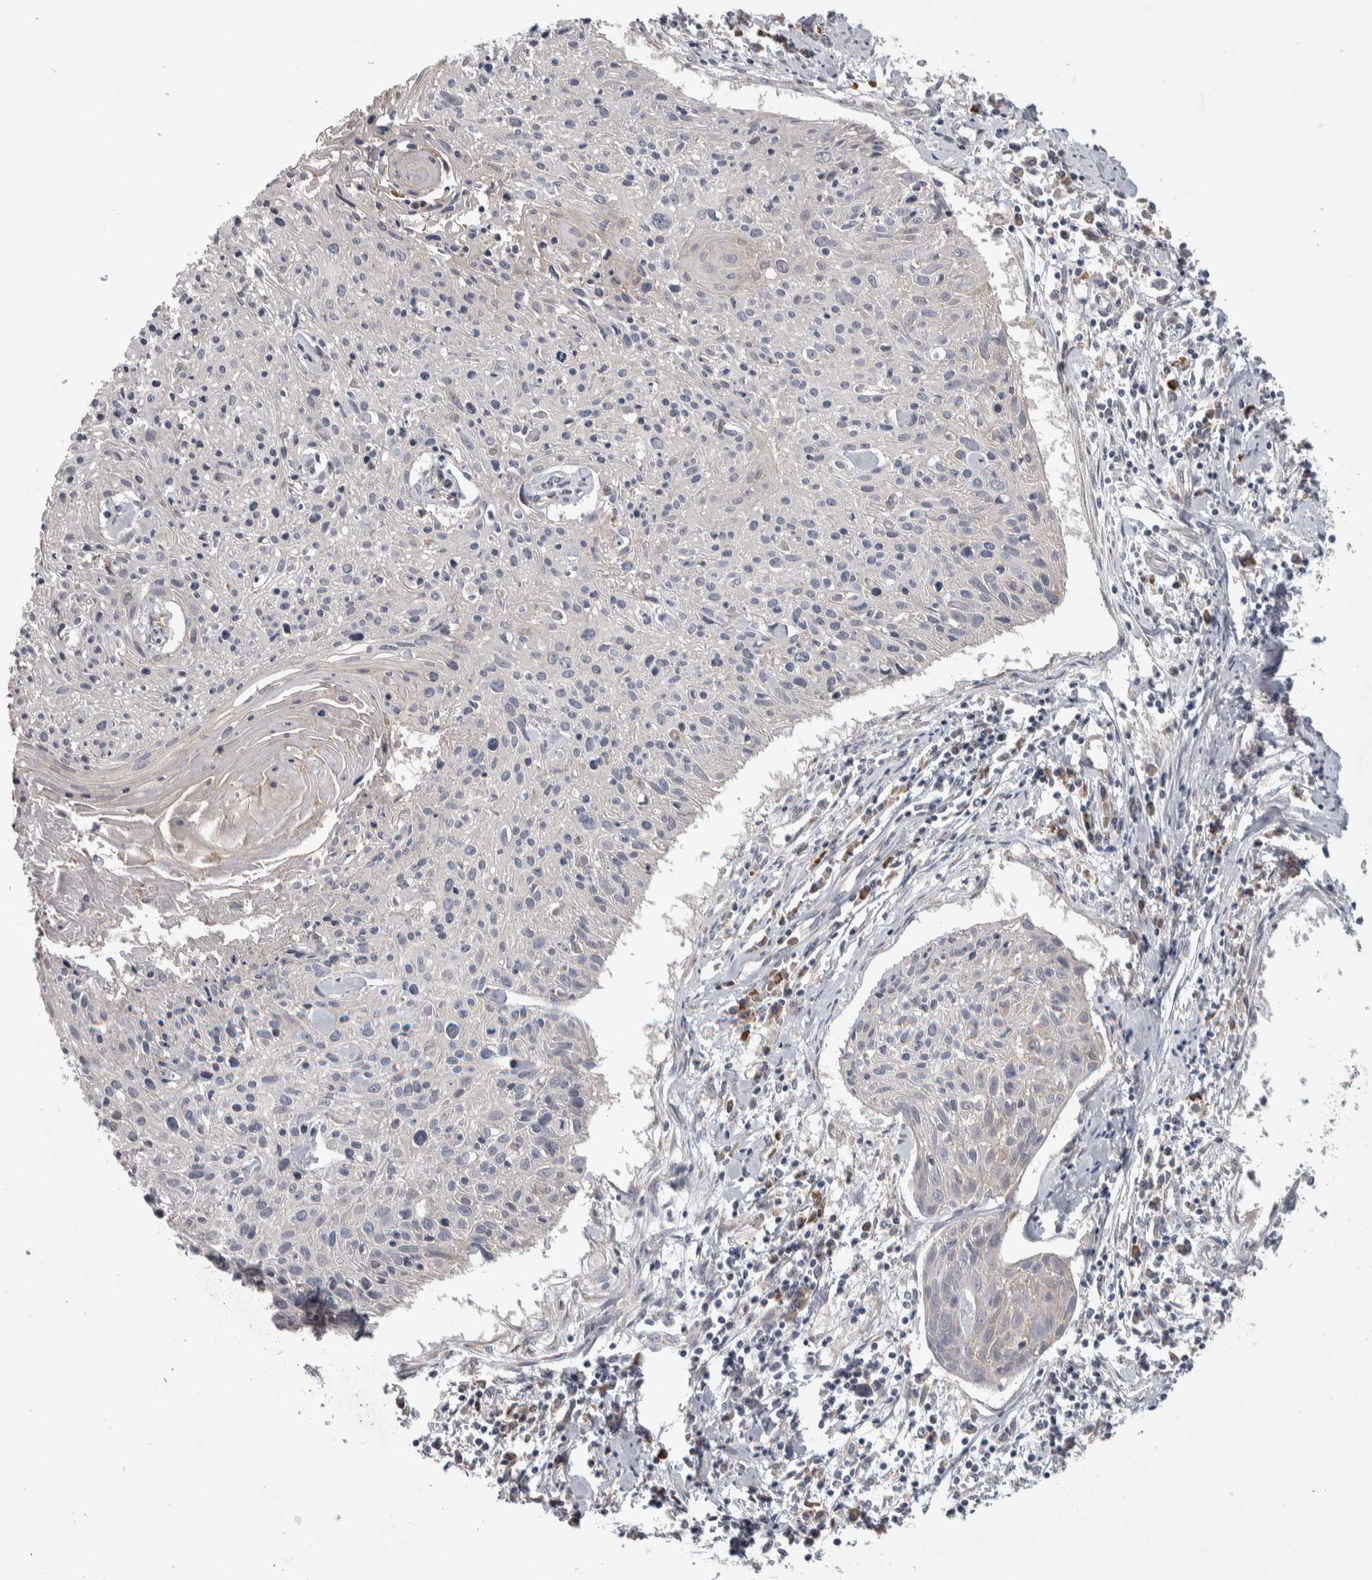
{"staining": {"intensity": "negative", "quantity": "none", "location": "none"}, "tissue": "cervical cancer", "cell_type": "Tumor cells", "image_type": "cancer", "snomed": [{"axis": "morphology", "description": "Squamous cell carcinoma, NOS"}, {"axis": "topography", "description": "Cervix"}], "caption": "Squamous cell carcinoma (cervical) stained for a protein using immunohistochemistry (IHC) displays no positivity tumor cells.", "gene": "IBTK", "patient": {"sex": "female", "age": 51}}